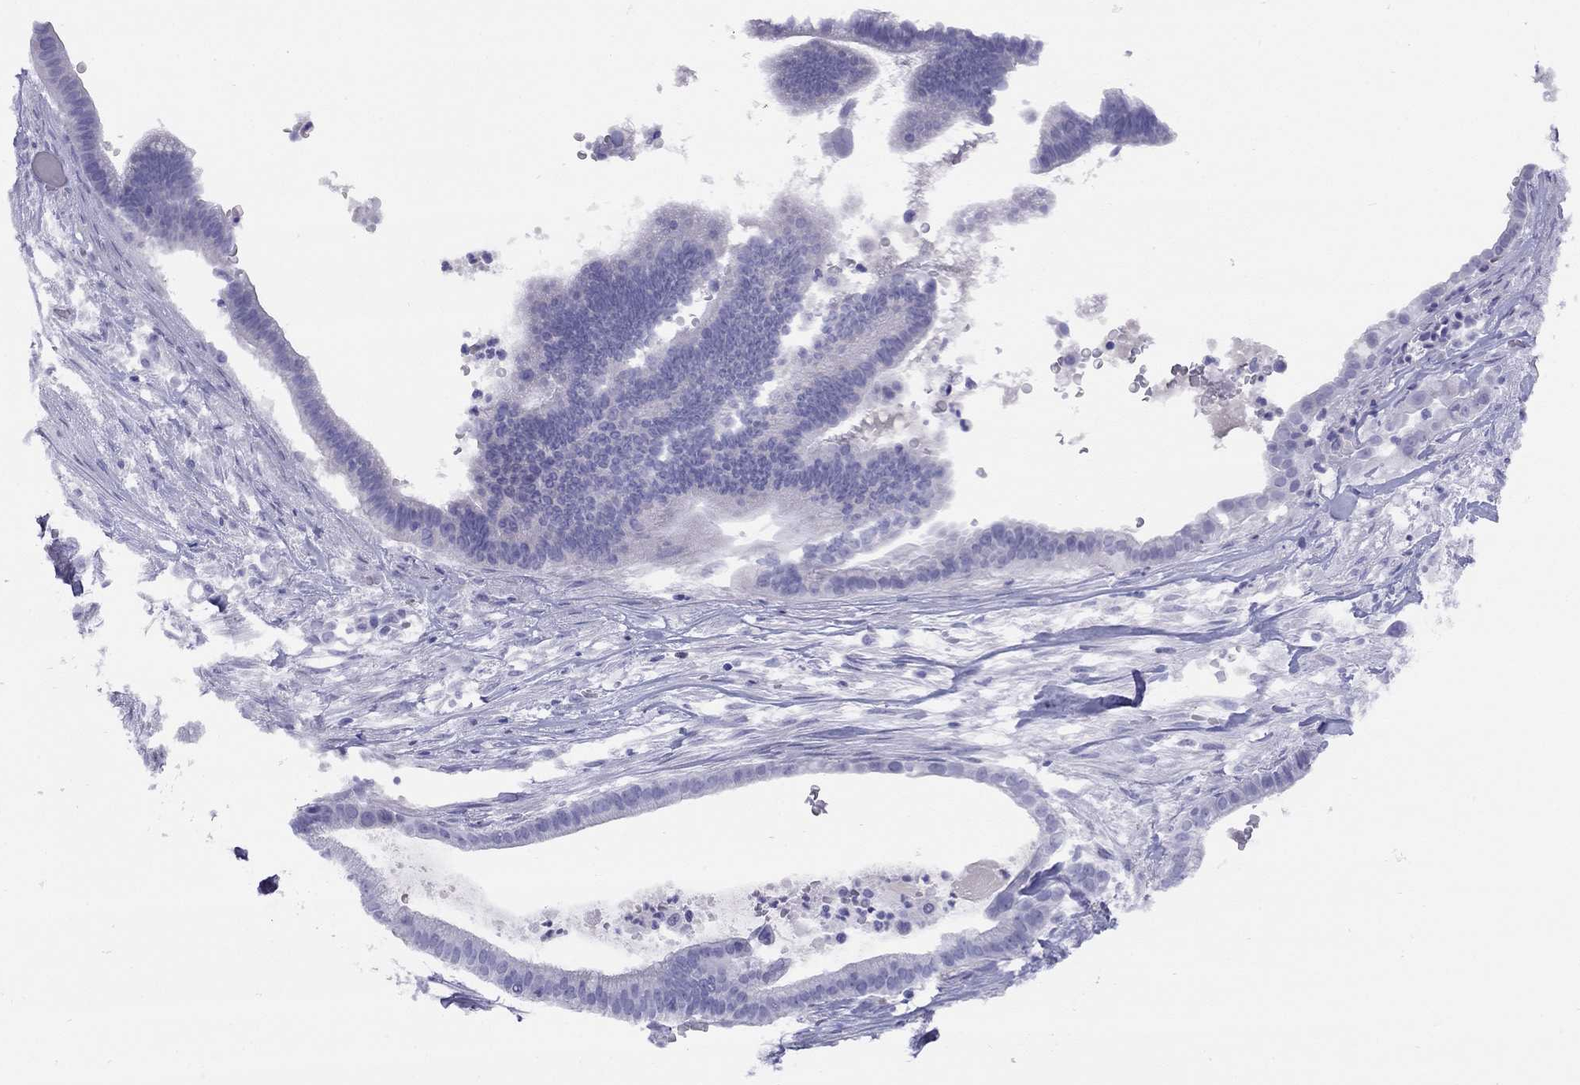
{"staining": {"intensity": "negative", "quantity": "none", "location": "none"}, "tissue": "pancreatic cancer", "cell_type": "Tumor cells", "image_type": "cancer", "snomed": [{"axis": "morphology", "description": "Adenocarcinoma, NOS"}, {"axis": "topography", "description": "Pancreas"}], "caption": "Immunohistochemistry (IHC) micrograph of neoplastic tissue: human pancreatic cancer (adenocarcinoma) stained with DAB displays no significant protein staining in tumor cells.", "gene": "GRIA2", "patient": {"sex": "male", "age": 61}}